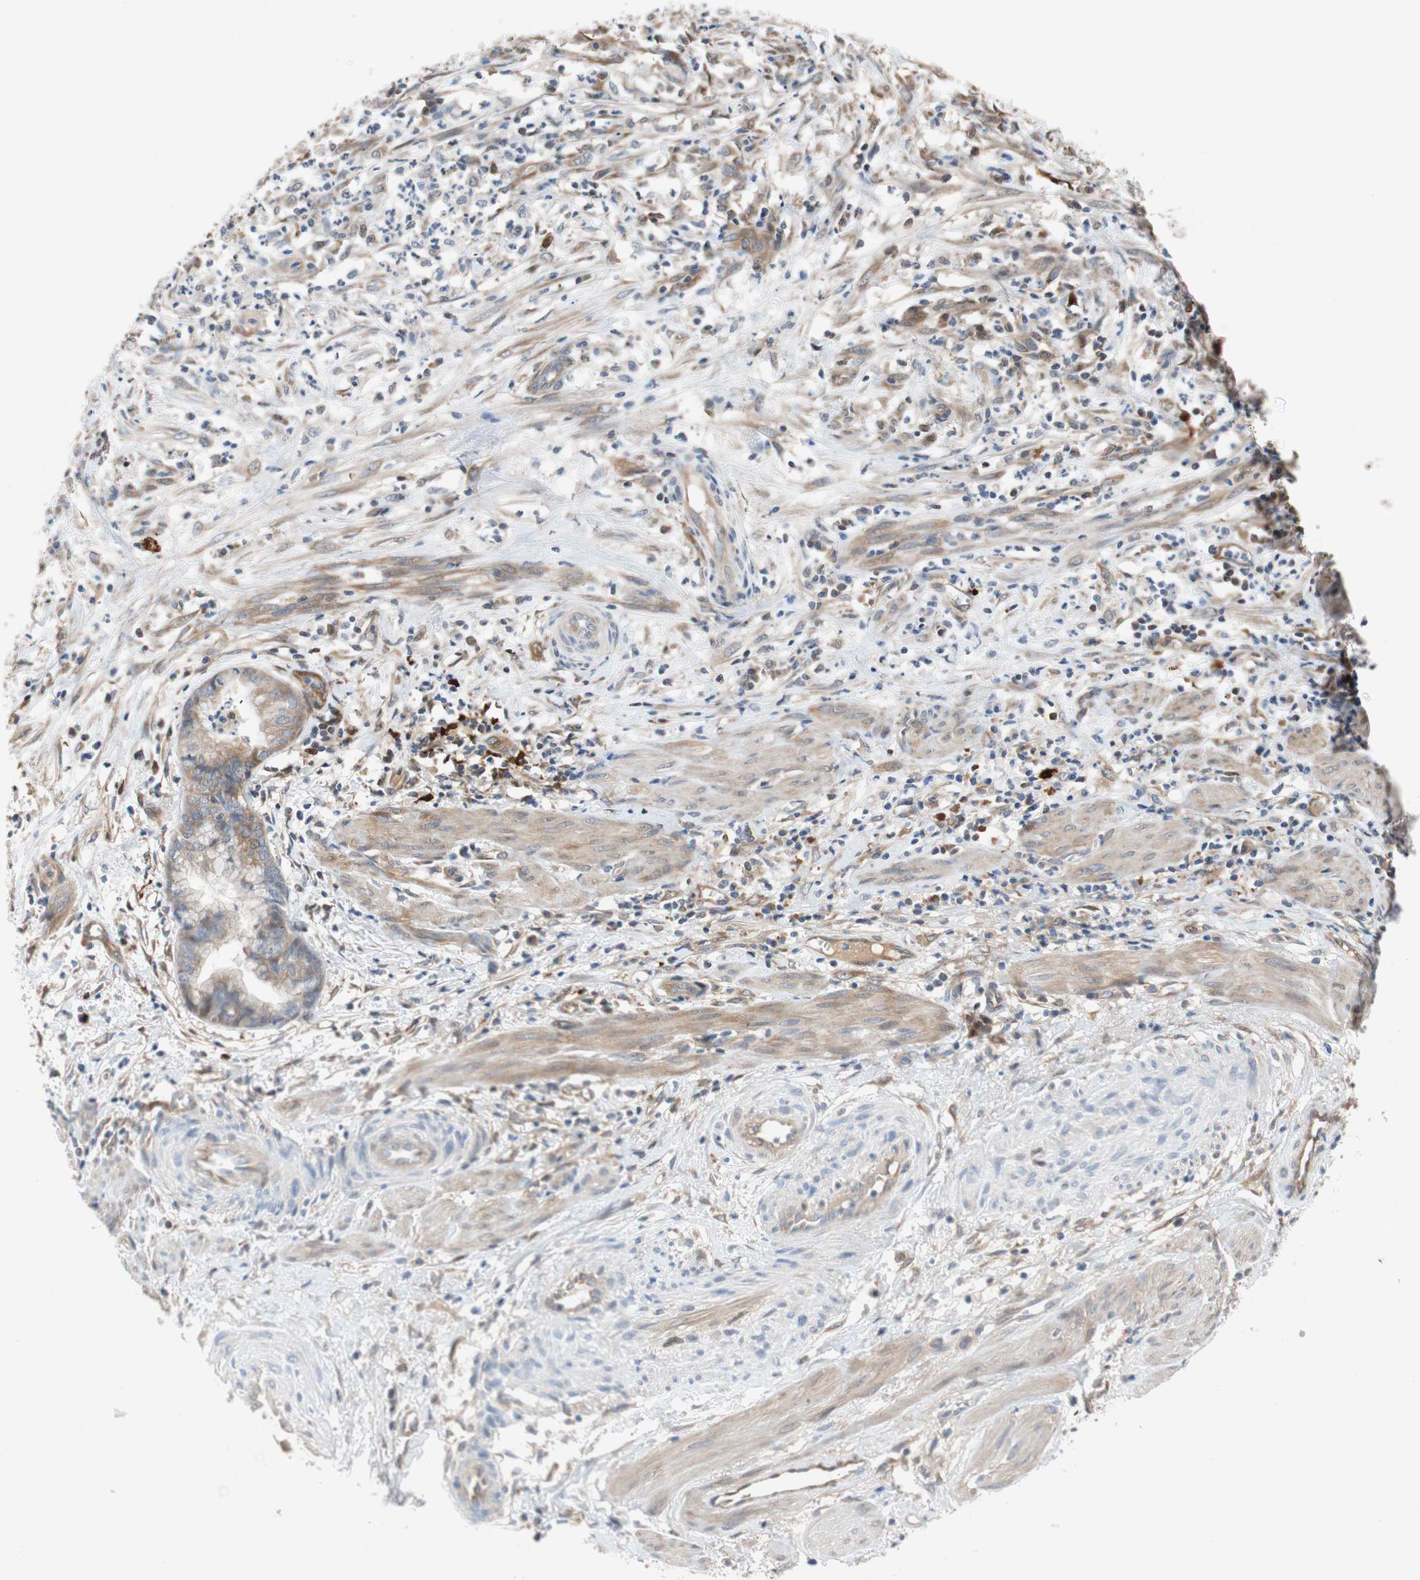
{"staining": {"intensity": "weak", "quantity": "<25%", "location": "cytoplasmic/membranous"}, "tissue": "endometrial cancer", "cell_type": "Tumor cells", "image_type": "cancer", "snomed": [{"axis": "morphology", "description": "Necrosis, NOS"}, {"axis": "morphology", "description": "Adenocarcinoma, NOS"}, {"axis": "topography", "description": "Endometrium"}], "caption": "Tumor cells are negative for protein expression in human endometrial adenocarcinoma.", "gene": "RELB", "patient": {"sex": "female", "age": 79}}